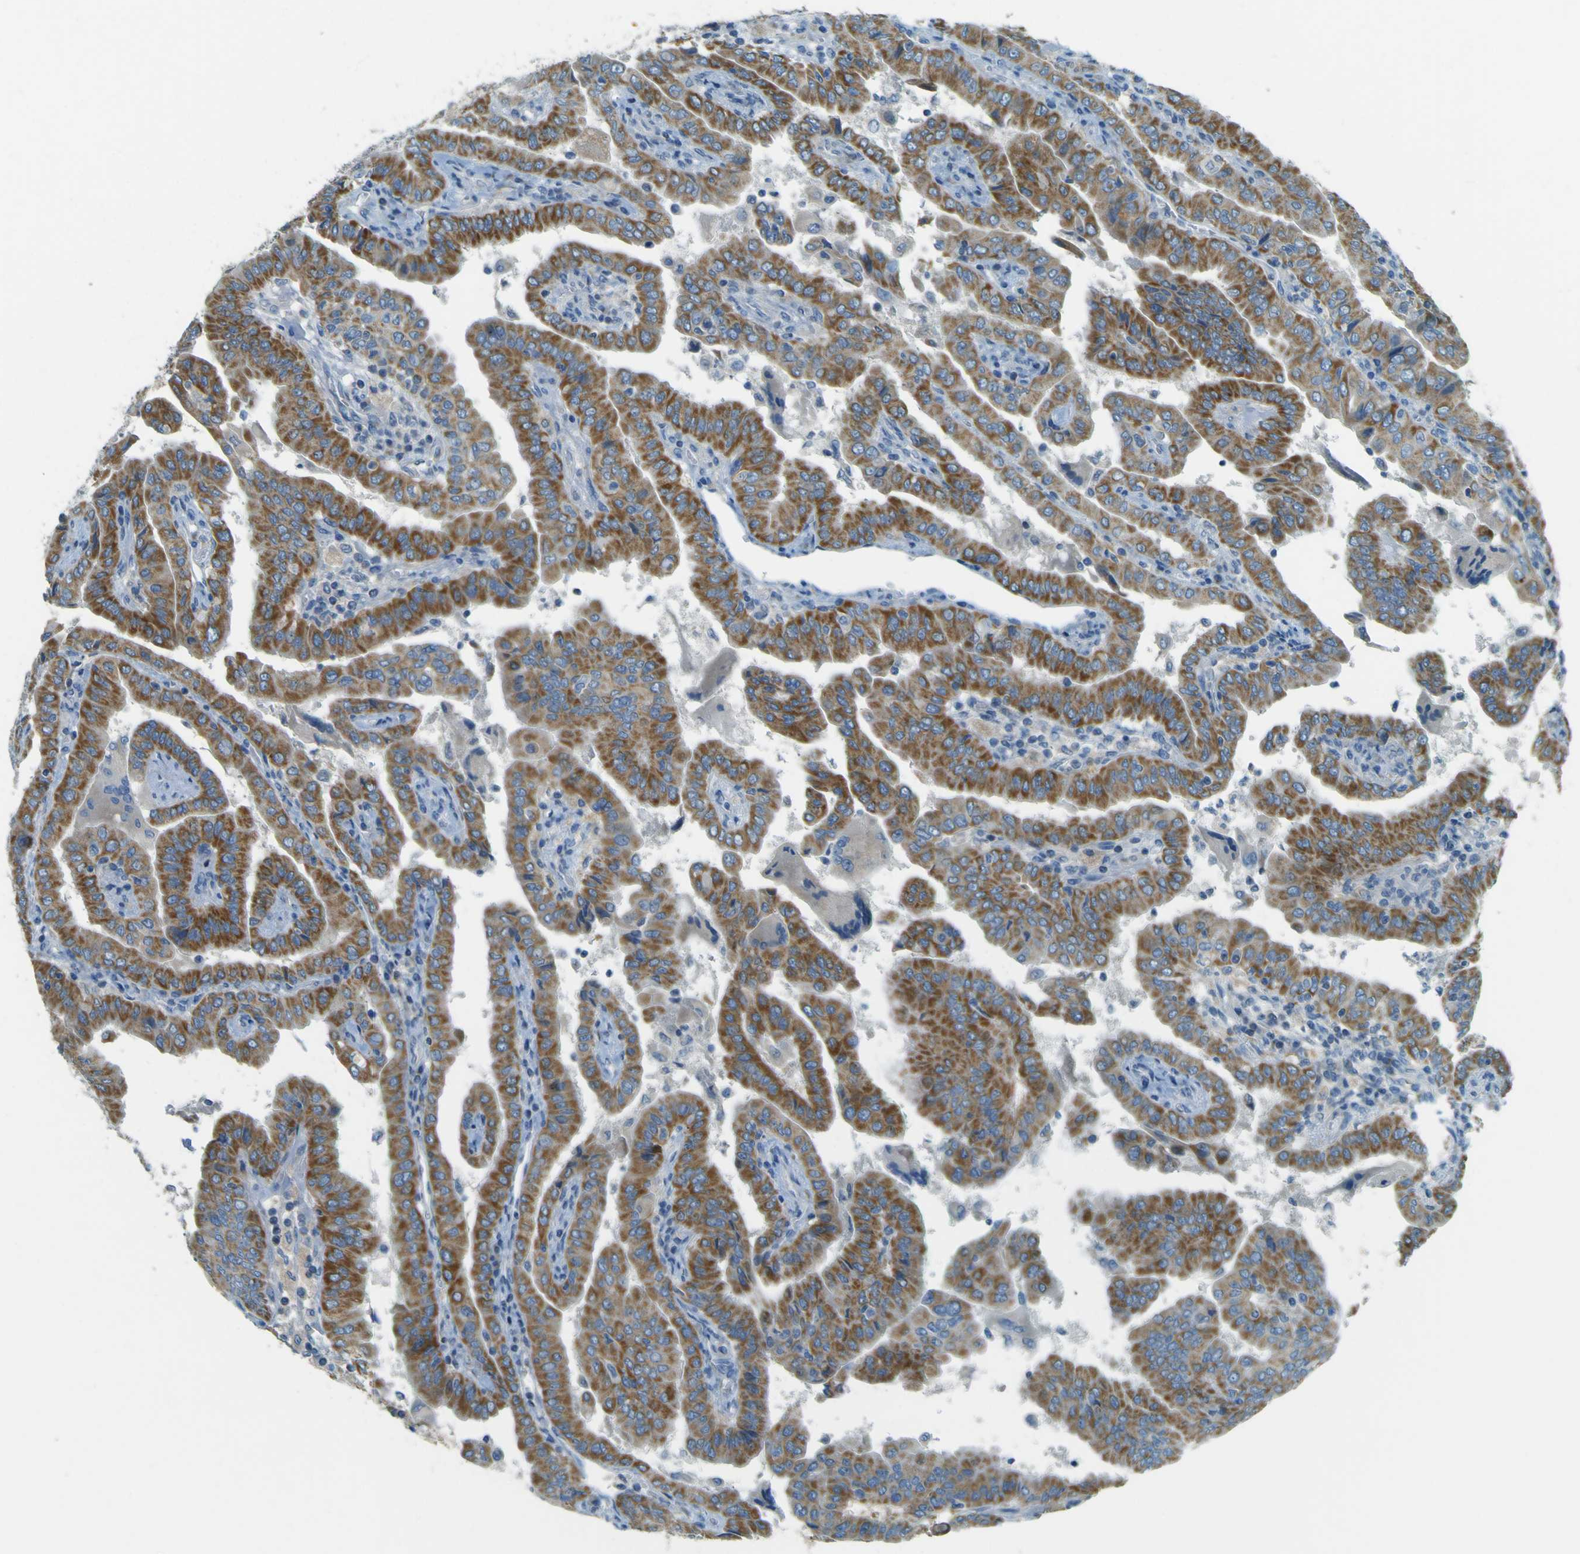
{"staining": {"intensity": "moderate", "quantity": ">75%", "location": "cytoplasmic/membranous"}, "tissue": "thyroid cancer", "cell_type": "Tumor cells", "image_type": "cancer", "snomed": [{"axis": "morphology", "description": "Papillary adenocarcinoma, NOS"}, {"axis": "topography", "description": "Thyroid gland"}], "caption": "Immunohistochemistry (DAB) staining of human papillary adenocarcinoma (thyroid) demonstrates moderate cytoplasmic/membranous protein positivity in about >75% of tumor cells. The staining is performed using DAB brown chromogen to label protein expression. The nuclei are counter-stained blue using hematoxylin.", "gene": "FKTN", "patient": {"sex": "male", "age": 33}}